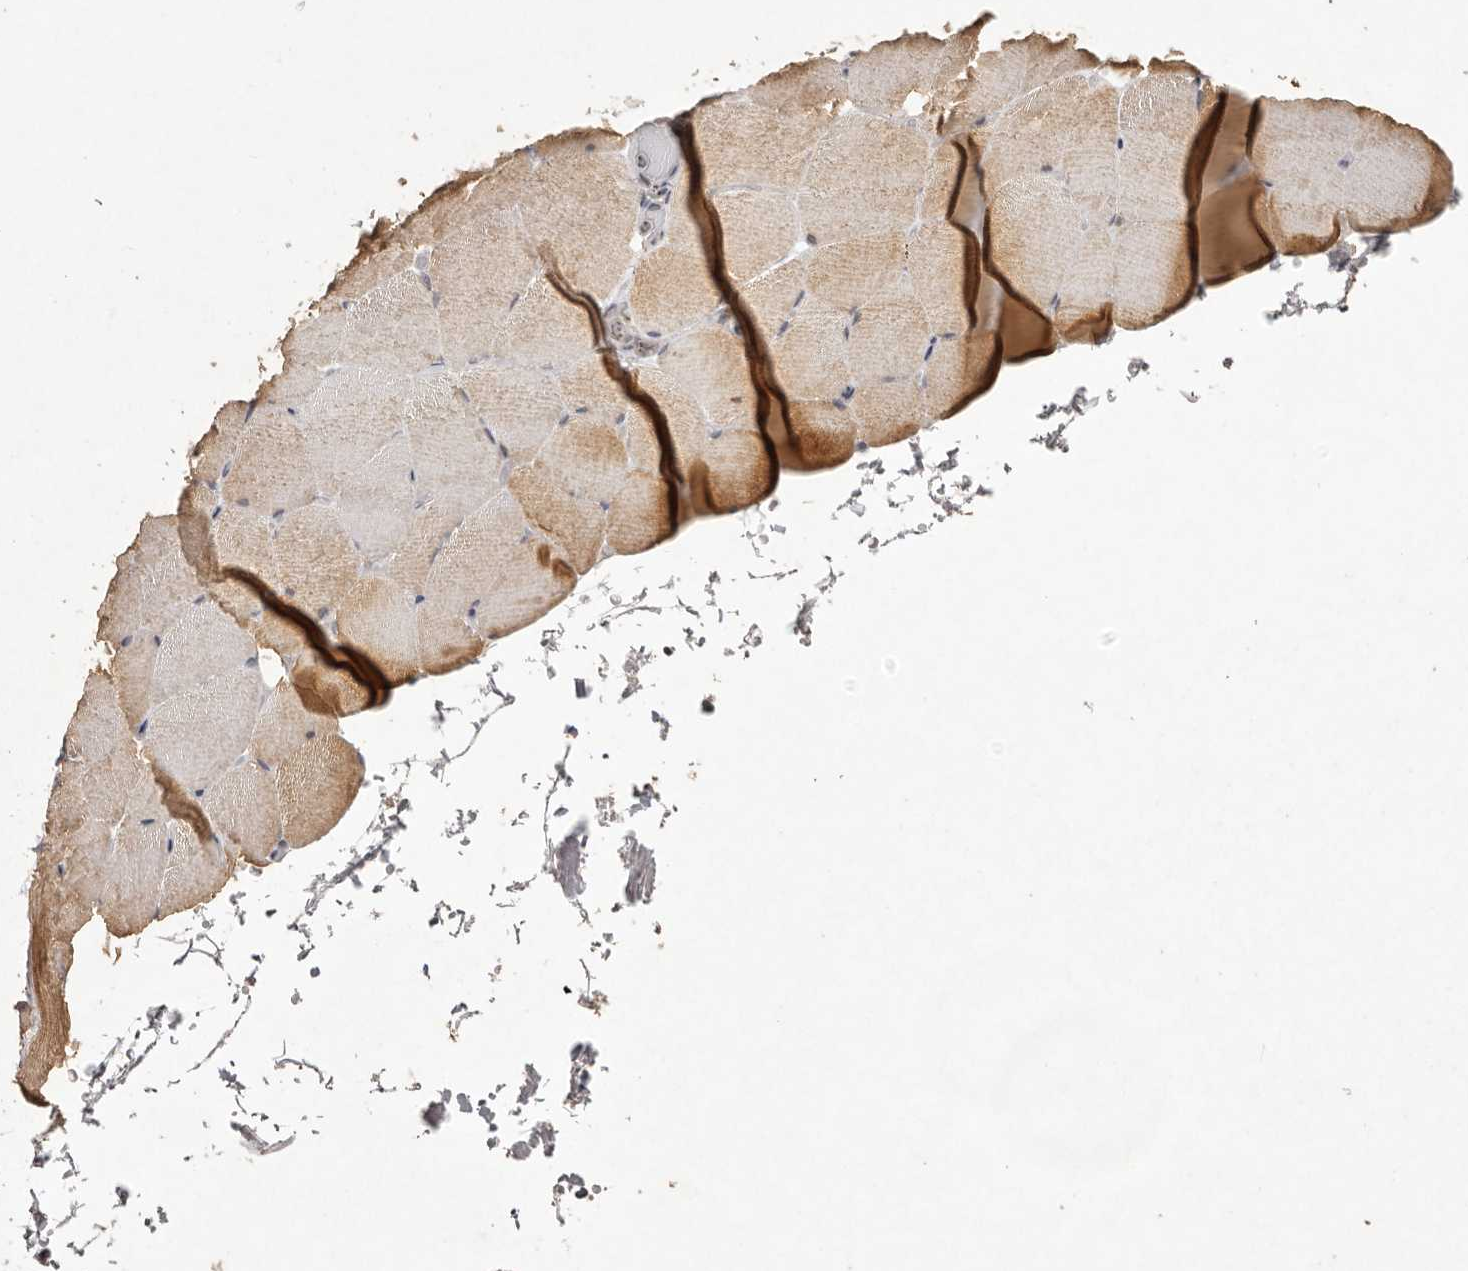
{"staining": {"intensity": "moderate", "quantity": ">75%", "location": "cytoplasmic/membranous"}, "tissue": "skeletal muscle", "cell_type": "Myocytes", "image_type": "normal", "snomed": [{"axis": "morphology", "description": "Normal tissue, NOS"}, {"axis": "topography", "description": "Skeletal muscle"}, {"axis": "topography", "description": "Parathyroid gland"}], "caption": "A high-resolution histopathology image shows IHC staining of unremarkable skeletal muscle, which demonstrates moderate cytoplasmic/membranous staining in approximately >75% of myocytes.", "gene": "BUD31", "patient": {"sex": "female", "age": 37}}